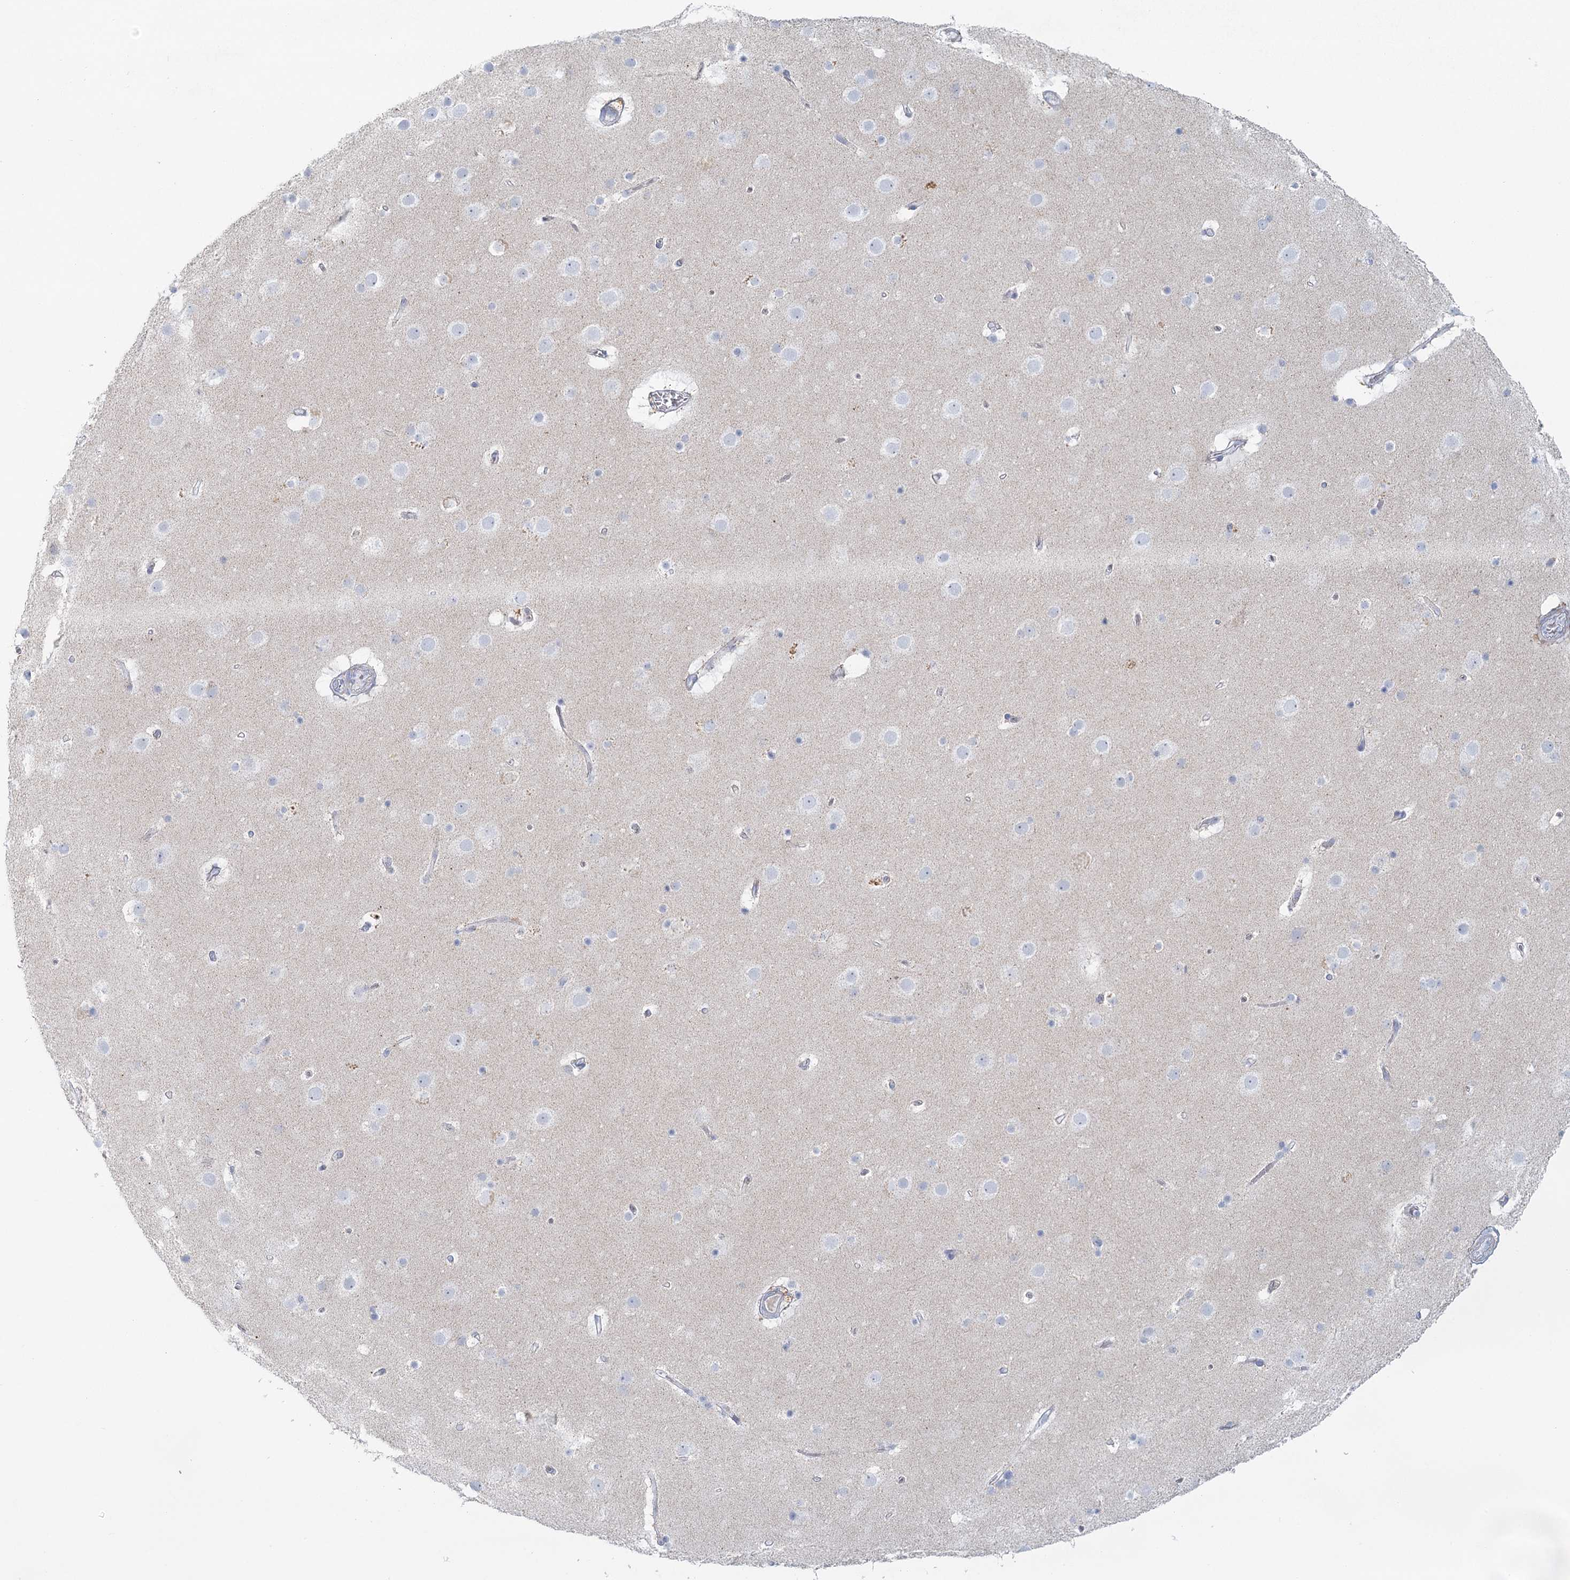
{"staining": {"intensity": "negative", "quantity": "none", "location": "none"}, "tissue": "cerebral cortex", "cell_type": "Endothelial cells", "image_type": "normal", "snomed": [{"axis": "morphology", "description": "Normal tissue, NOS"}, {"axis": "topography", "description": "Cerebral cortex"}], "caption": "Immunohistochemistry (IHC) micrograph of benign cerebral cortex: human cerebral cortex stained with DAB exhibits no significant protein staining in endothelial cells. Brightfield microscopy of IHC stained with DAB (brown) and hematoxylin (blue), captured at high magnification.", "gene": "BPHL", "patient": {"sex": "male", "age": 57}}